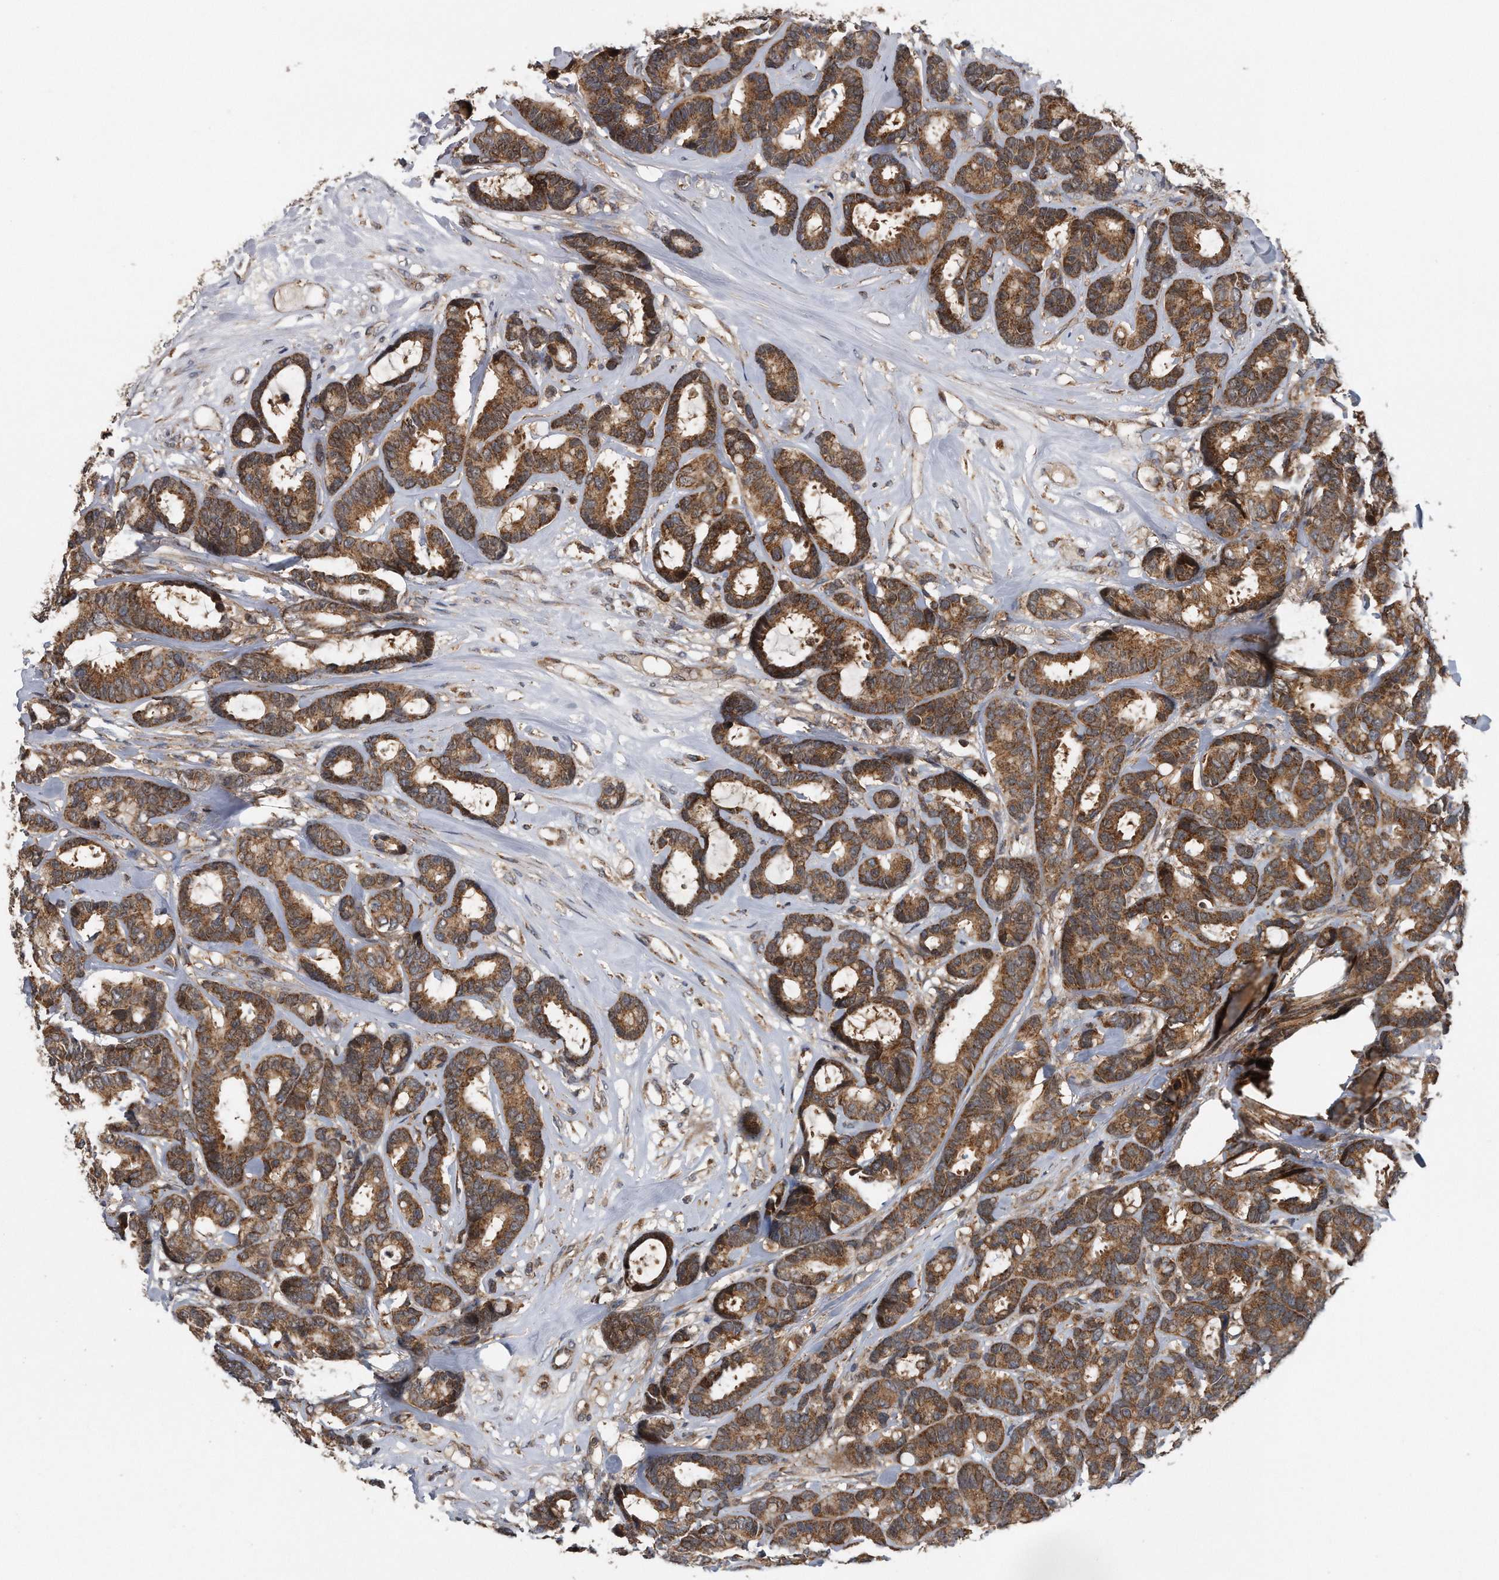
{"staining": {"intensity": "strong", "quantity": ">75%", "location": "cytoplasmic/membranous"}, "tissue": "breast cancer", "cell_type": "Tumor cells", "image_type": "cancer", "snomed": [{"axis": "morphology", "description": "Duct carcinoma"}, {"axis": "topography", "description": "Breast"}], "caption": "Strong cytoplasmic/membranous positivity is appreciated in about >75% of tumor cells in breast cancer (infiltrating ductal carcinoma).", "gene": "ALPK2", "patient": {"sex": "female", "age": 87}}